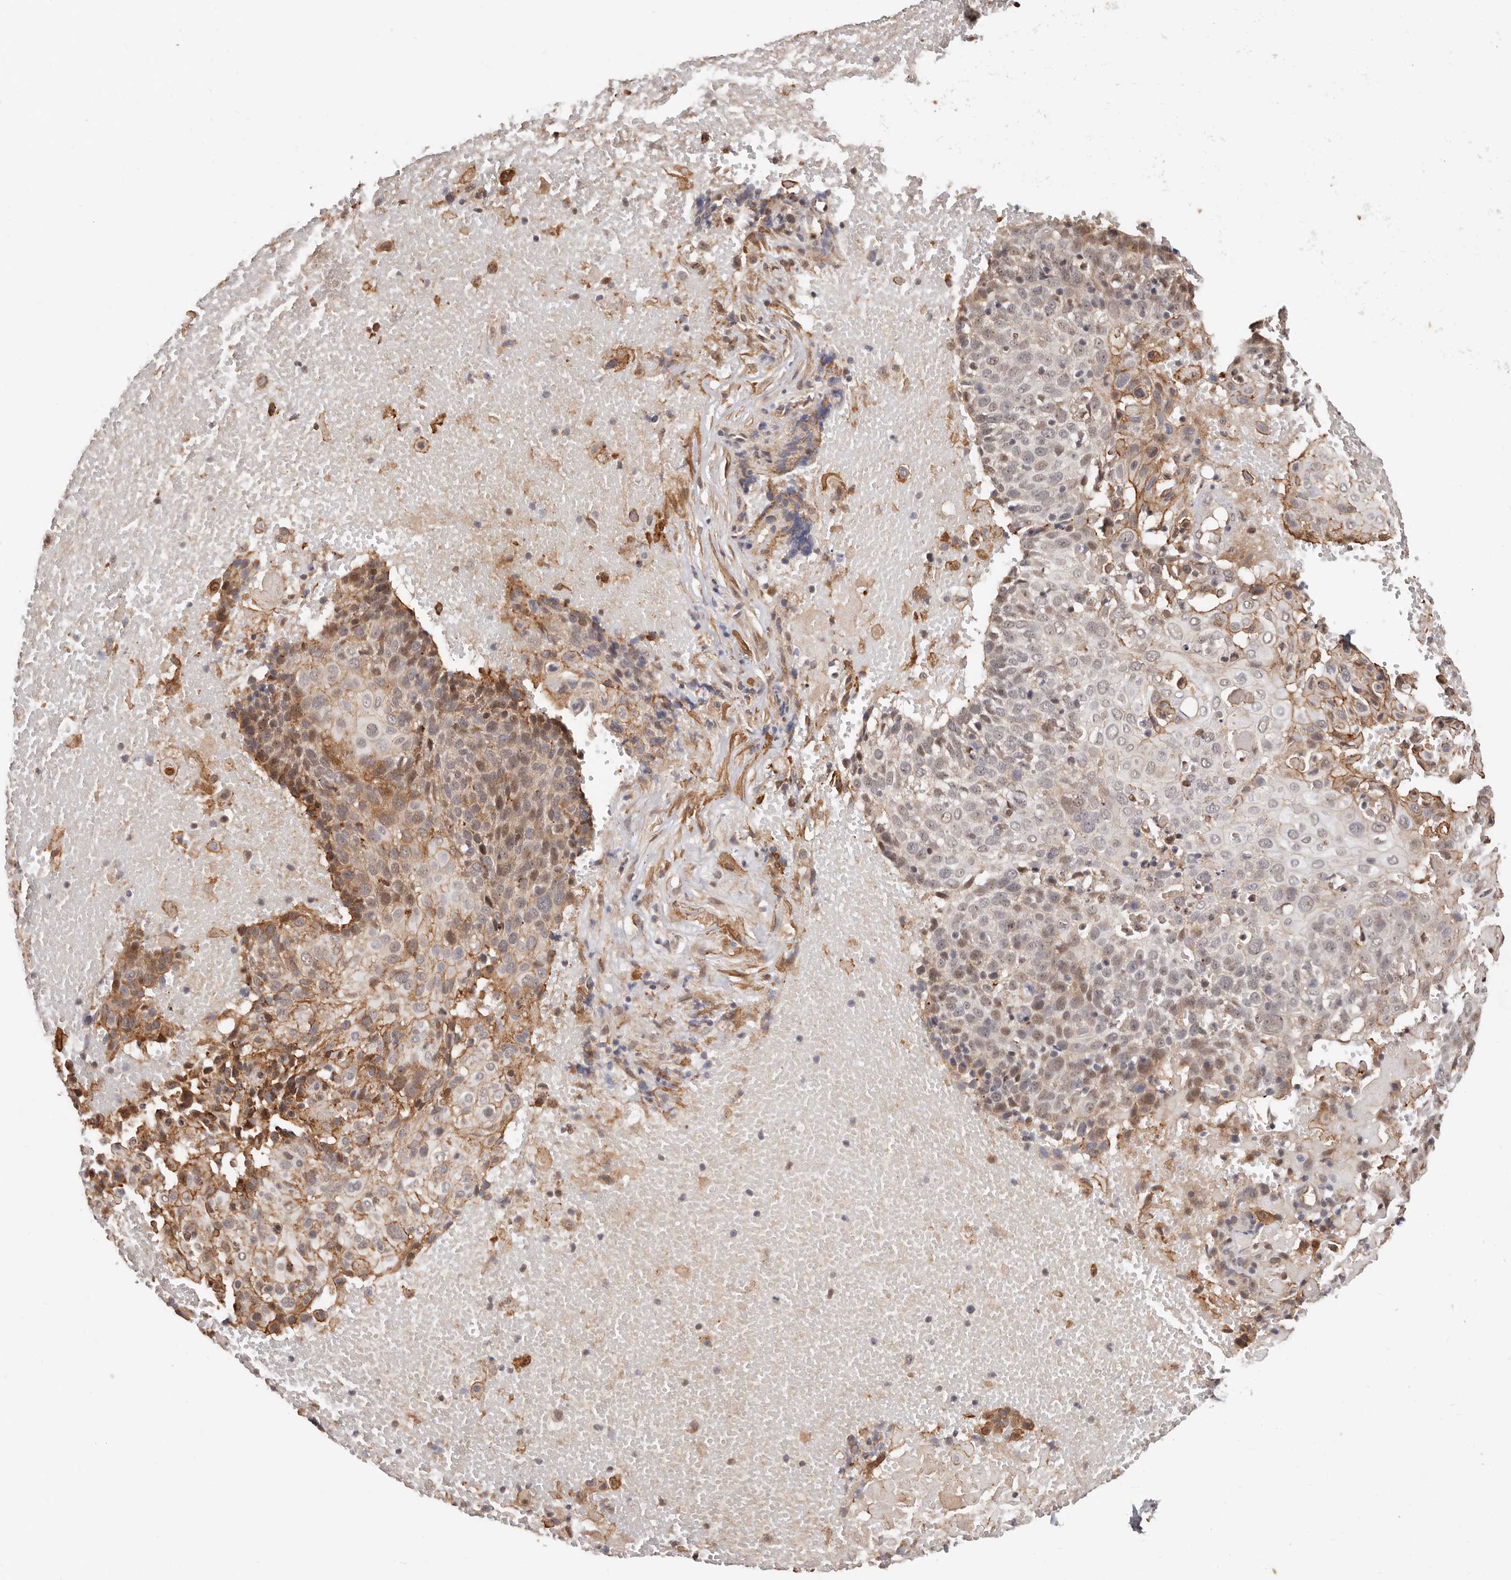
{"staining": {"intensity": "moderate", "quantity": "<25%", "location": "cytoplasmic/membranous,nuclear"}, "tissue": "cervical cancer", "cell_type": "Tumor cells", "image_type": "cancer", "snomed": [{"axis": "morphology", "description": "Squamous cell carcinoma, NOS"}, {"axis": "topography", "description": "Cervix"}], "caption": "IHC staining of squamous cell carcinoma (cervical), which reveals low levels of moderate cytoplasmic/membranous and nuclear positivity in about <25% of tumor cells indicating moderate cytoplasmic/membranous and nuclear protein staining. The staining was performed using DAB (brown) for protein detection and nuclei were counterstained in hematoxylin (blue).", "gene": "TRIP13", "patient": {"sex": "female", "age": 74}}